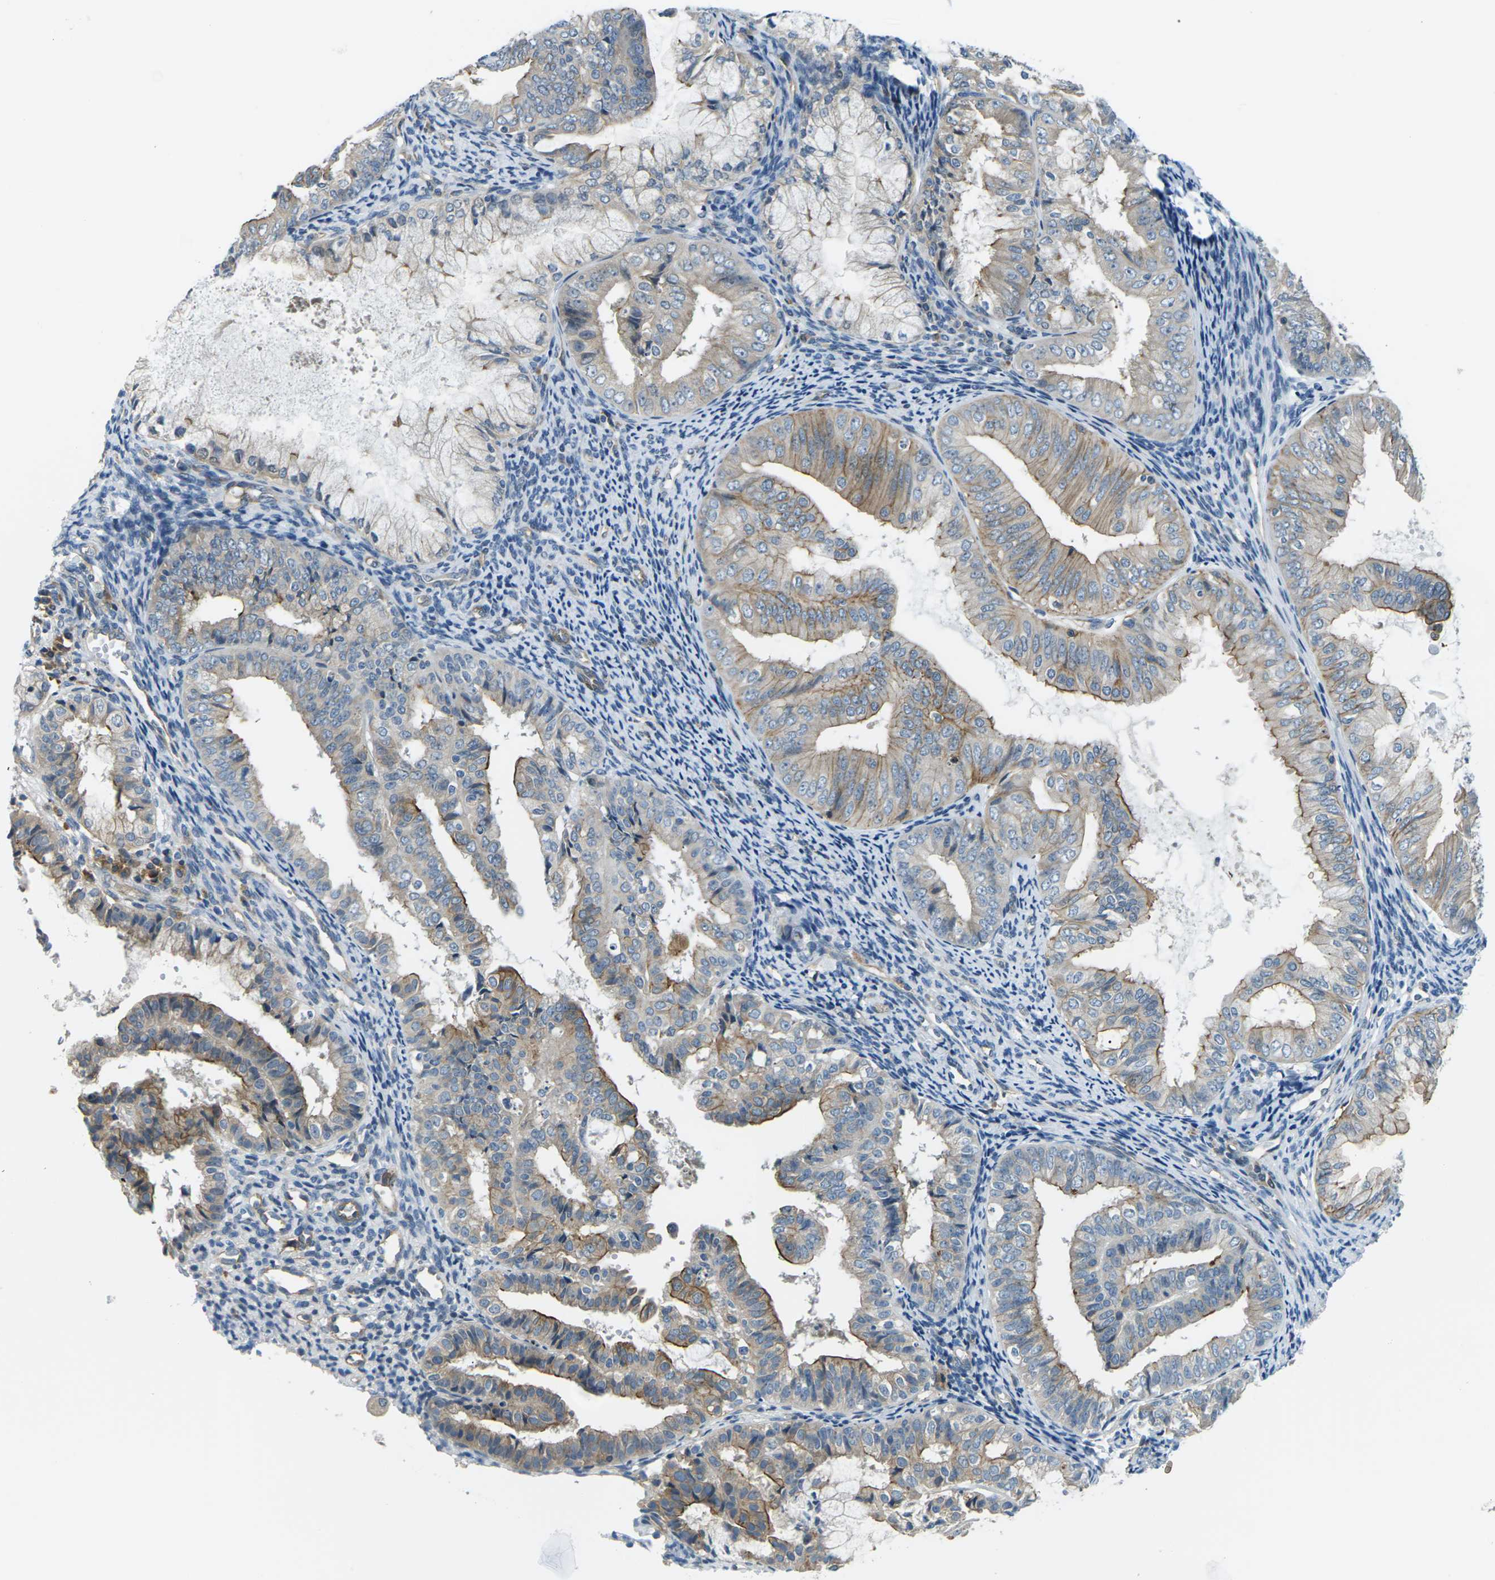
{"staining": {"intensity": "moderate", "quantity": "25%-75%", "location": "cytoplasmic/membranous"}, "tissue": "endometrial cancer", "cell_type": "Tumor cells", "image_type": "cancer", "snomed": [{"axis": "morphology", "description": "Adenocarcinoma, NOS"}, {"axis": "topography", "description": "Endometrium"}], "caption": "The micrograph shows immunohistochemical staining of endometrial cancer. There is moderate cytoplasmic/membranous positivity is appreciated in approximately 25%-75% of tumor cells.", "gene": "SLC13A3", "patient": {"sex": "female", "age": 63}}